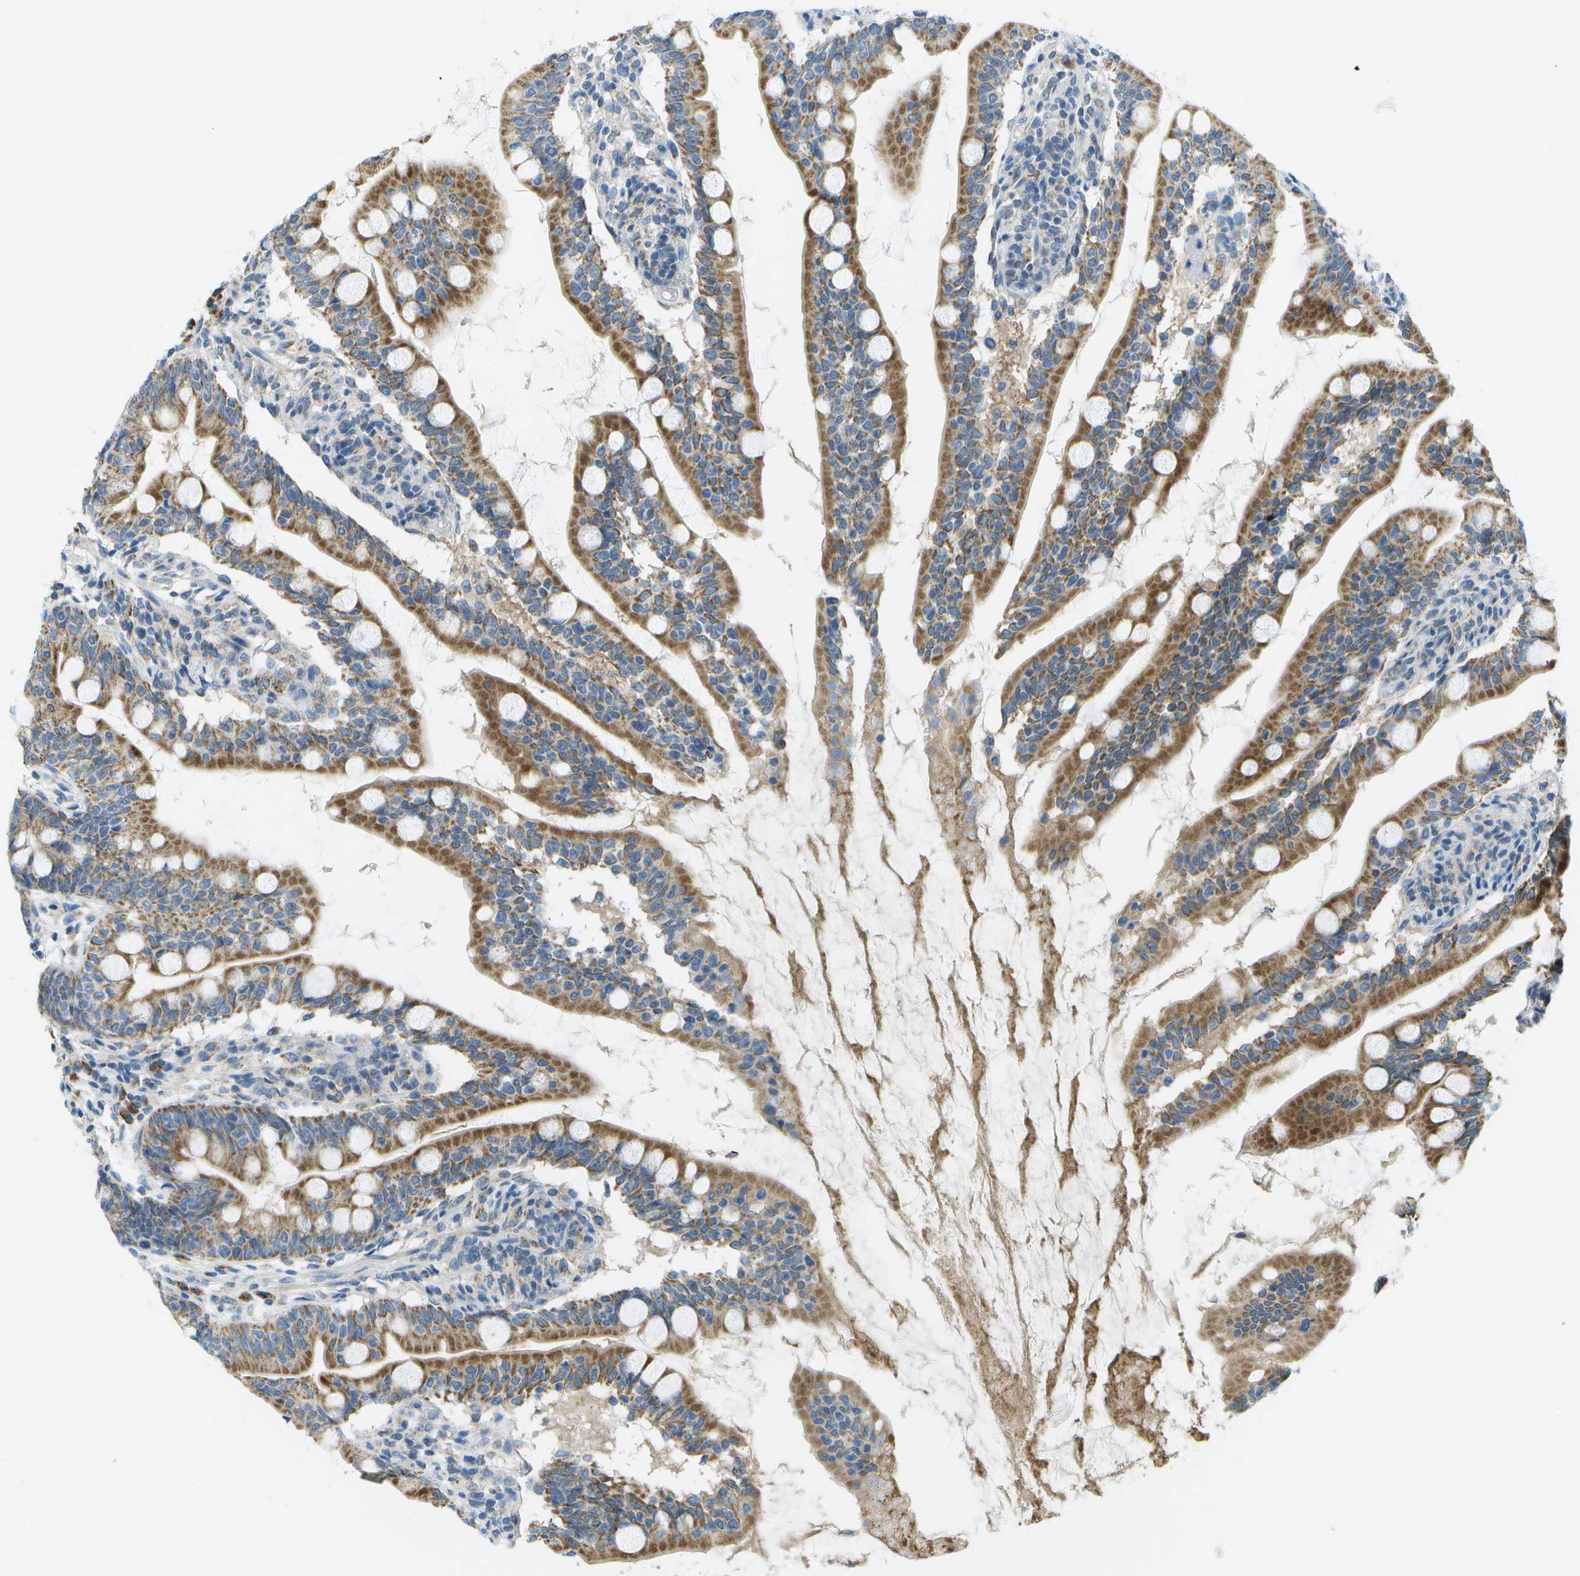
{"staining": {"intensity": "strong", "quantity": ">75%", "location": "cytoplasmic/membranous"}, "tissue": "small intestine", "cell_type": "Glandular cells", "image_type": "normal", "snomed": [{"axis": "morphology", "description": "Normal tissue, NOS"}, {"axis": "topography", "description": "Small intestine"}], "caption": "A high amount of strong cytoplasmic/membranous expression is identified in about >75% of glandular cells in normal small intestine.", "gene": "PTGIS", "patient": {"sex": "female", "age": 56}}